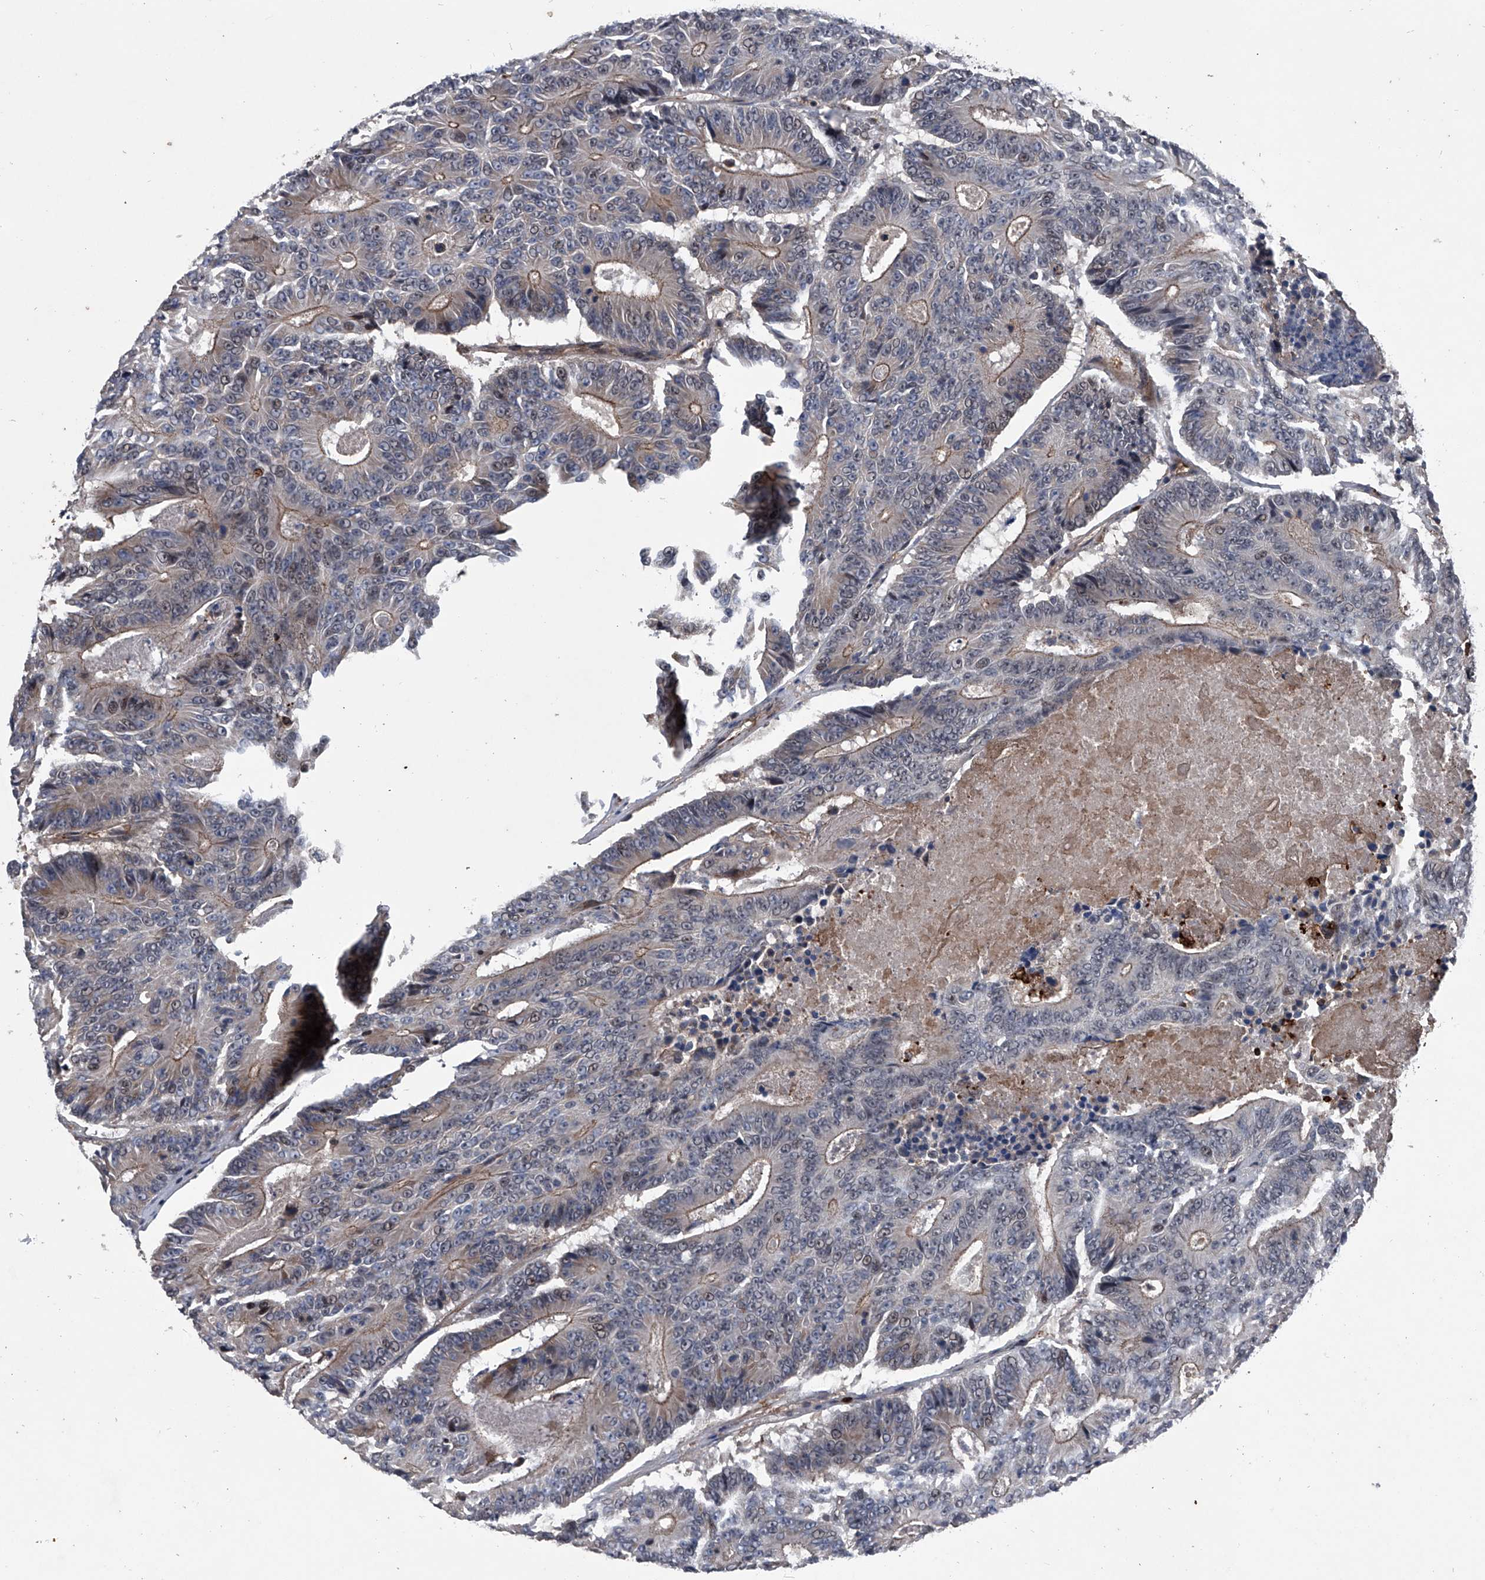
{"staining": {"intensity": "moderate", "quantity": "<25%", "location": "cytoplasmic/membranous,nuclear"}, "tissue": "colorectal cancer", "cell_type": "Tumor cells", "image_type": "cancer", "snomed": [{"axis": "morphology", "description": "Adenocarcinoma, NOS"}, {"axis": "topography", "description": "Colon"}], "caption": "Colorectal cancer stained with DAB IHC displays low levels of moderate cytoplasmic/membranous and nuclear expression in approximately <25% of tumor cells. Using DAB (3,3'-diaminobenzidine) (brown) and hematoxylin (blue) stains, captured at high magnification using brightfield microscopy.", "gene": "MAPKAP1", "patient": {"sex": "male", "age": 83}}